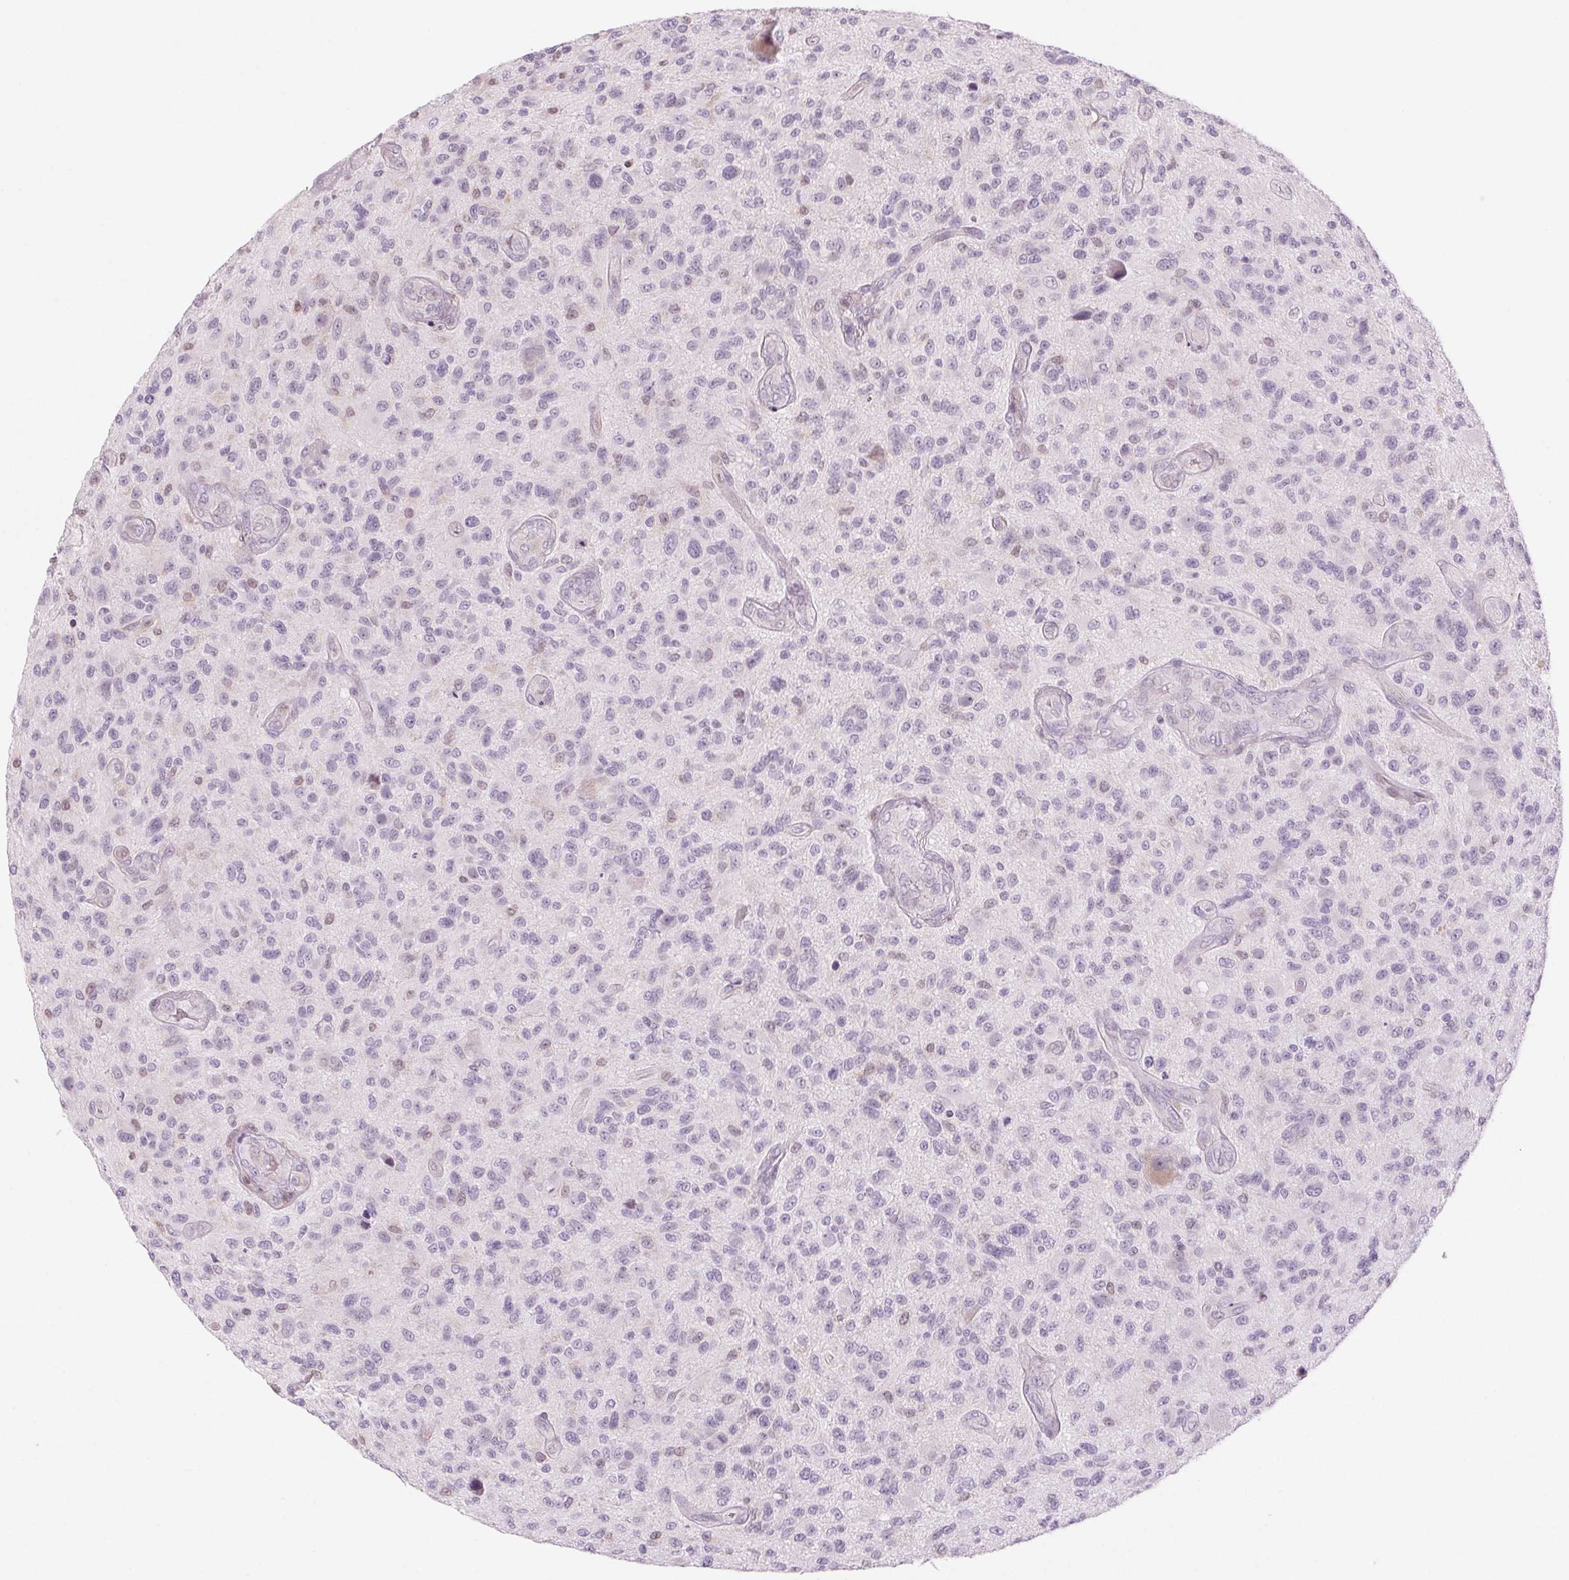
{"staining": {"intensity": "negative", "quantity": "none", "location": "none"}, "tissue": "glioma", "cell_type": "Tumor cells", "image_type": "cancer", "snomed": [{"axis": "morphology", "description": "Glioma, malignant, High grade"}, {"axis": "topography", "description": "Brain"}], "caption": "High-grade glioma (malignant) was stained to show a protein in brown. There is no significant expression in tumor cells. (DAB immunohistochemistry (IHC) with hematoxylin counter stain).", "gene": "SLC6A19", "patient": {"sex": "male", "age": 47}}